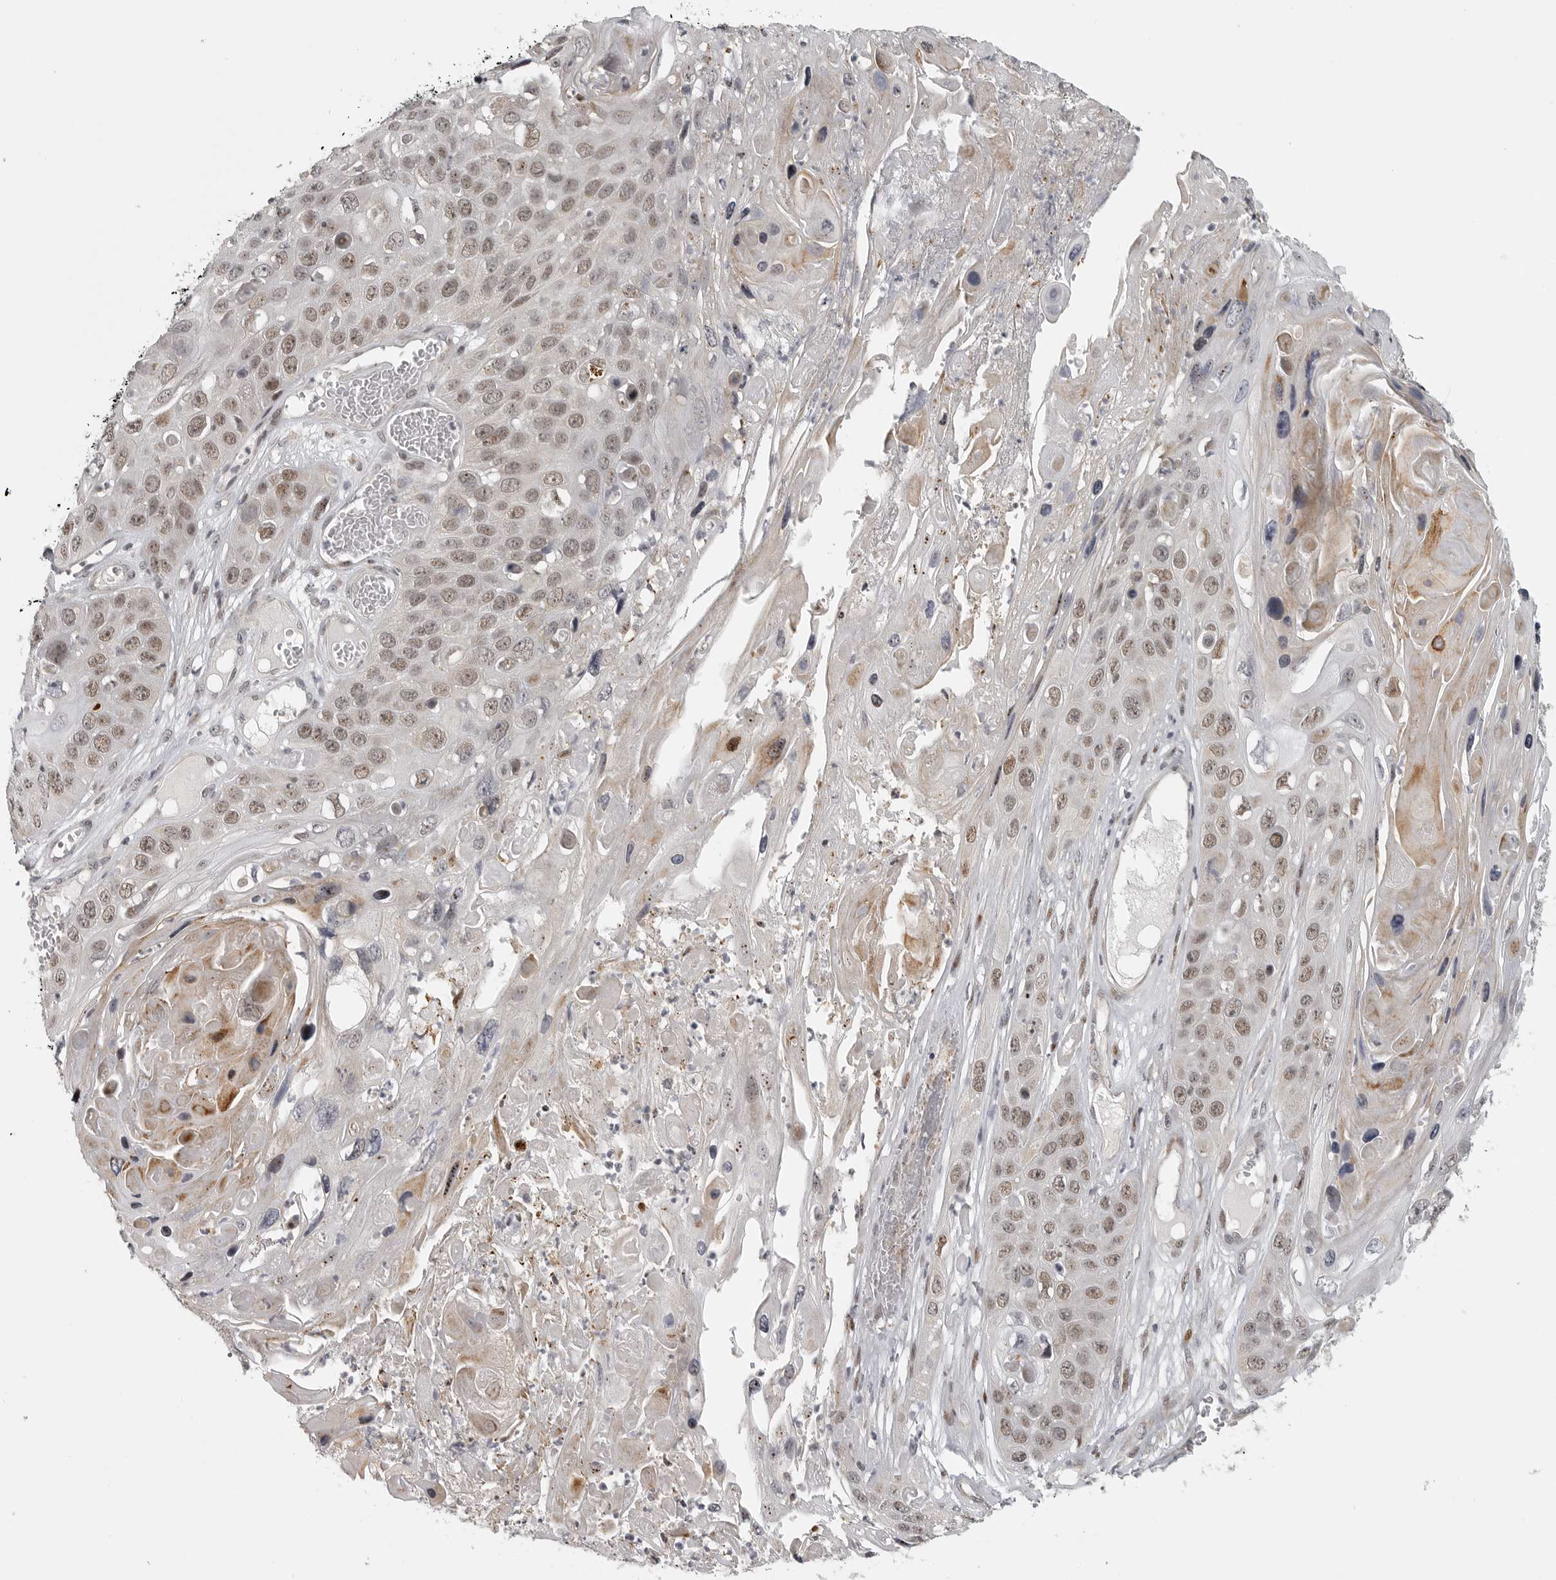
{"staining": {"intensity": "weak", "quantity": ">75%", "location": "nuclear"}, "tissue": "skin cancer", "cell_type": "Tumor cells", "image_type": "cancer", "snomed": [{"axis": "morphology", "description": "Squamous cell carcinoma, NOS"}, {"axis": "topography", "description": "Skin"}], "caption": "Skin cancer (squamous cell carcinoma) stained for a protein (brown) shows weak nuclear positive staining in approximately >75% of tumor cells.", "gene": "POLE2", "patient": {"sex": "male", "age": 55}}